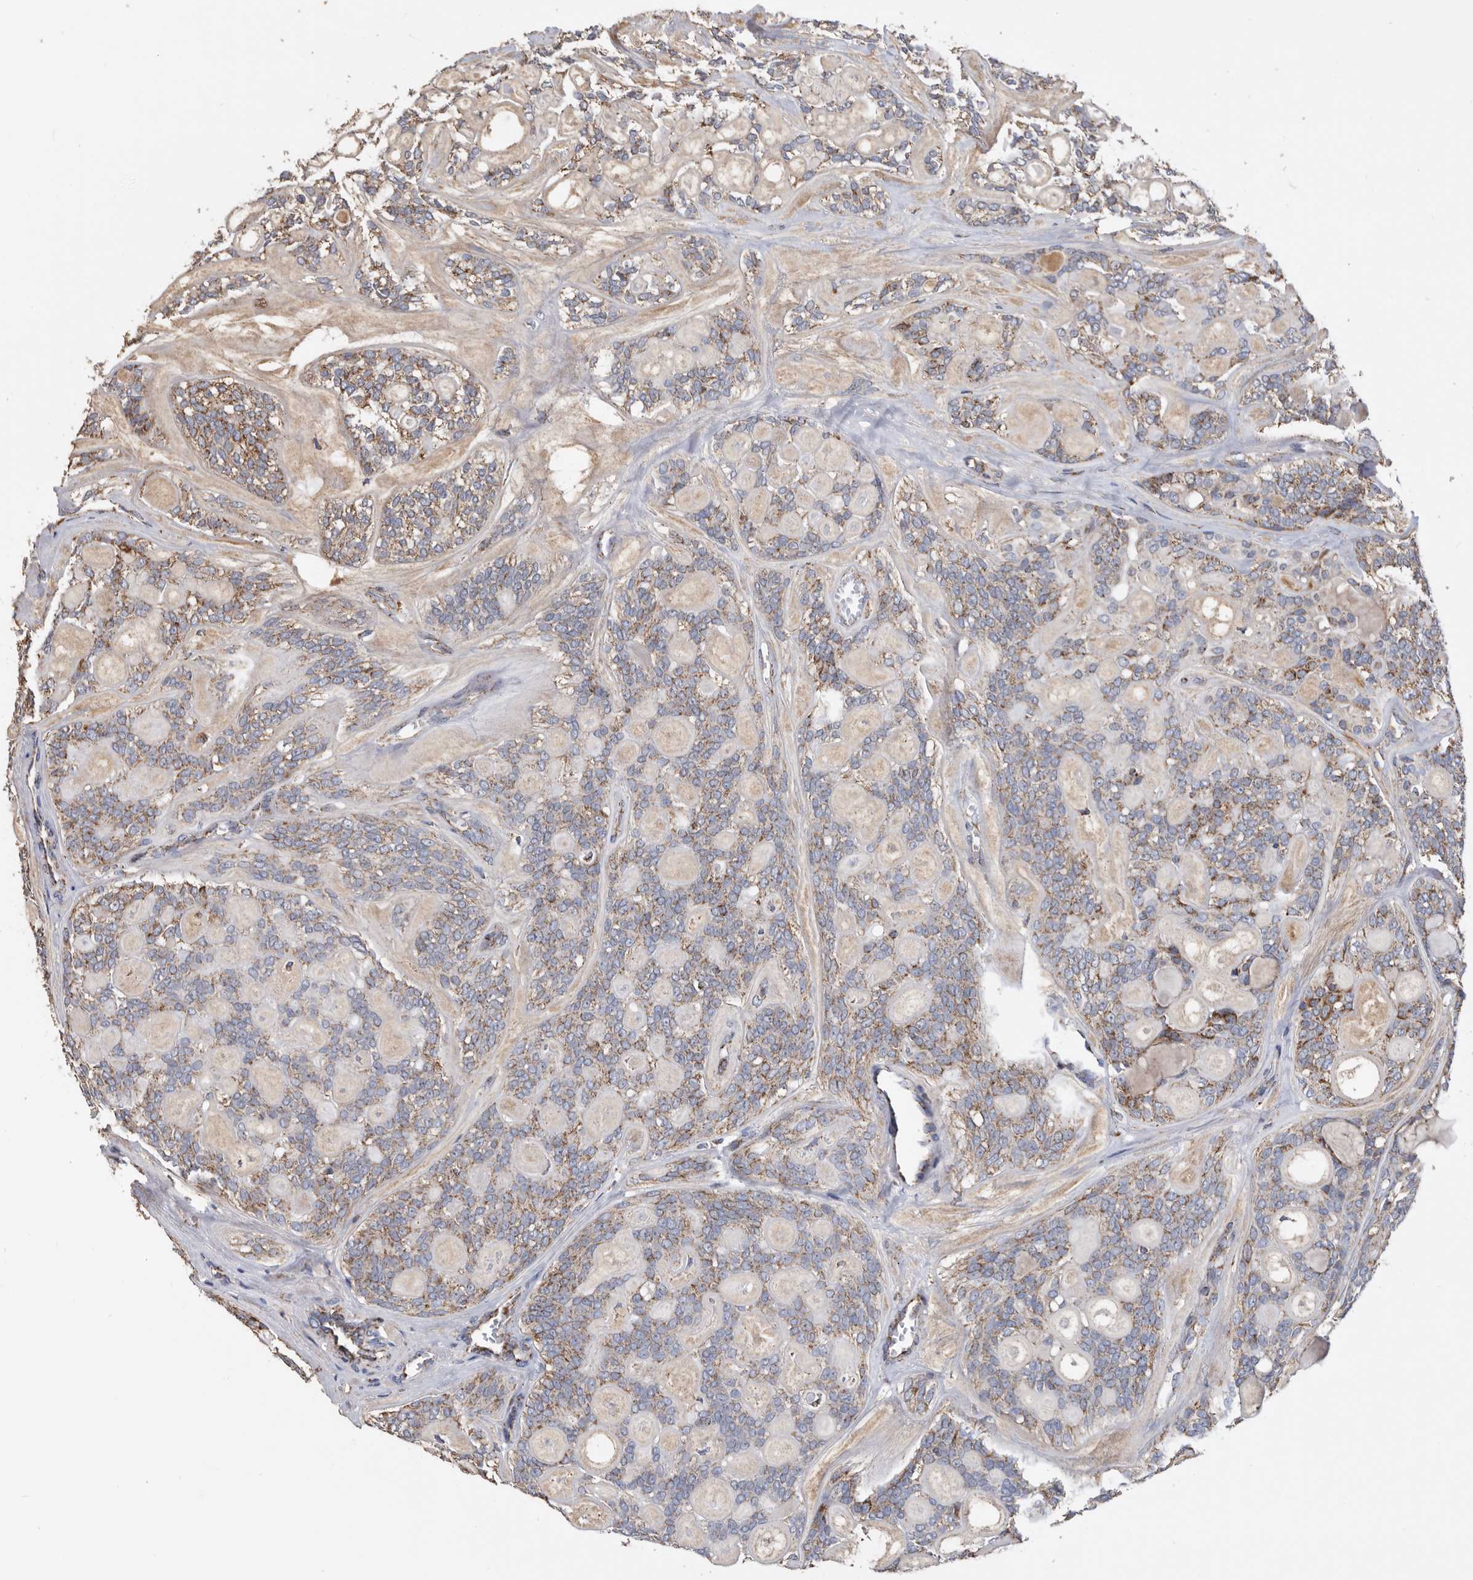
{"staining": {"intensity": "moderate", "quantity": "25%-75%", "location": "cytoplasmic/membranous"}, "tissue": "head and neck cancer", "cell_type": "Tumor cells", "image_type": "cancer", "snomed": [{"axis": "morphology", "description": "Adenocarcinoma, NOS"}, {"axis": "topography", "description": "Head-Neck"}], "caption": "Immunohistochemistry of human head and neck cancer exhibits medium levels of moderate cytoplasmic/membranous positivity in approximately 25%-75% of tumor cells.", "gene": "WFDC1", "patient": {"sex": "male", "age": 66}}